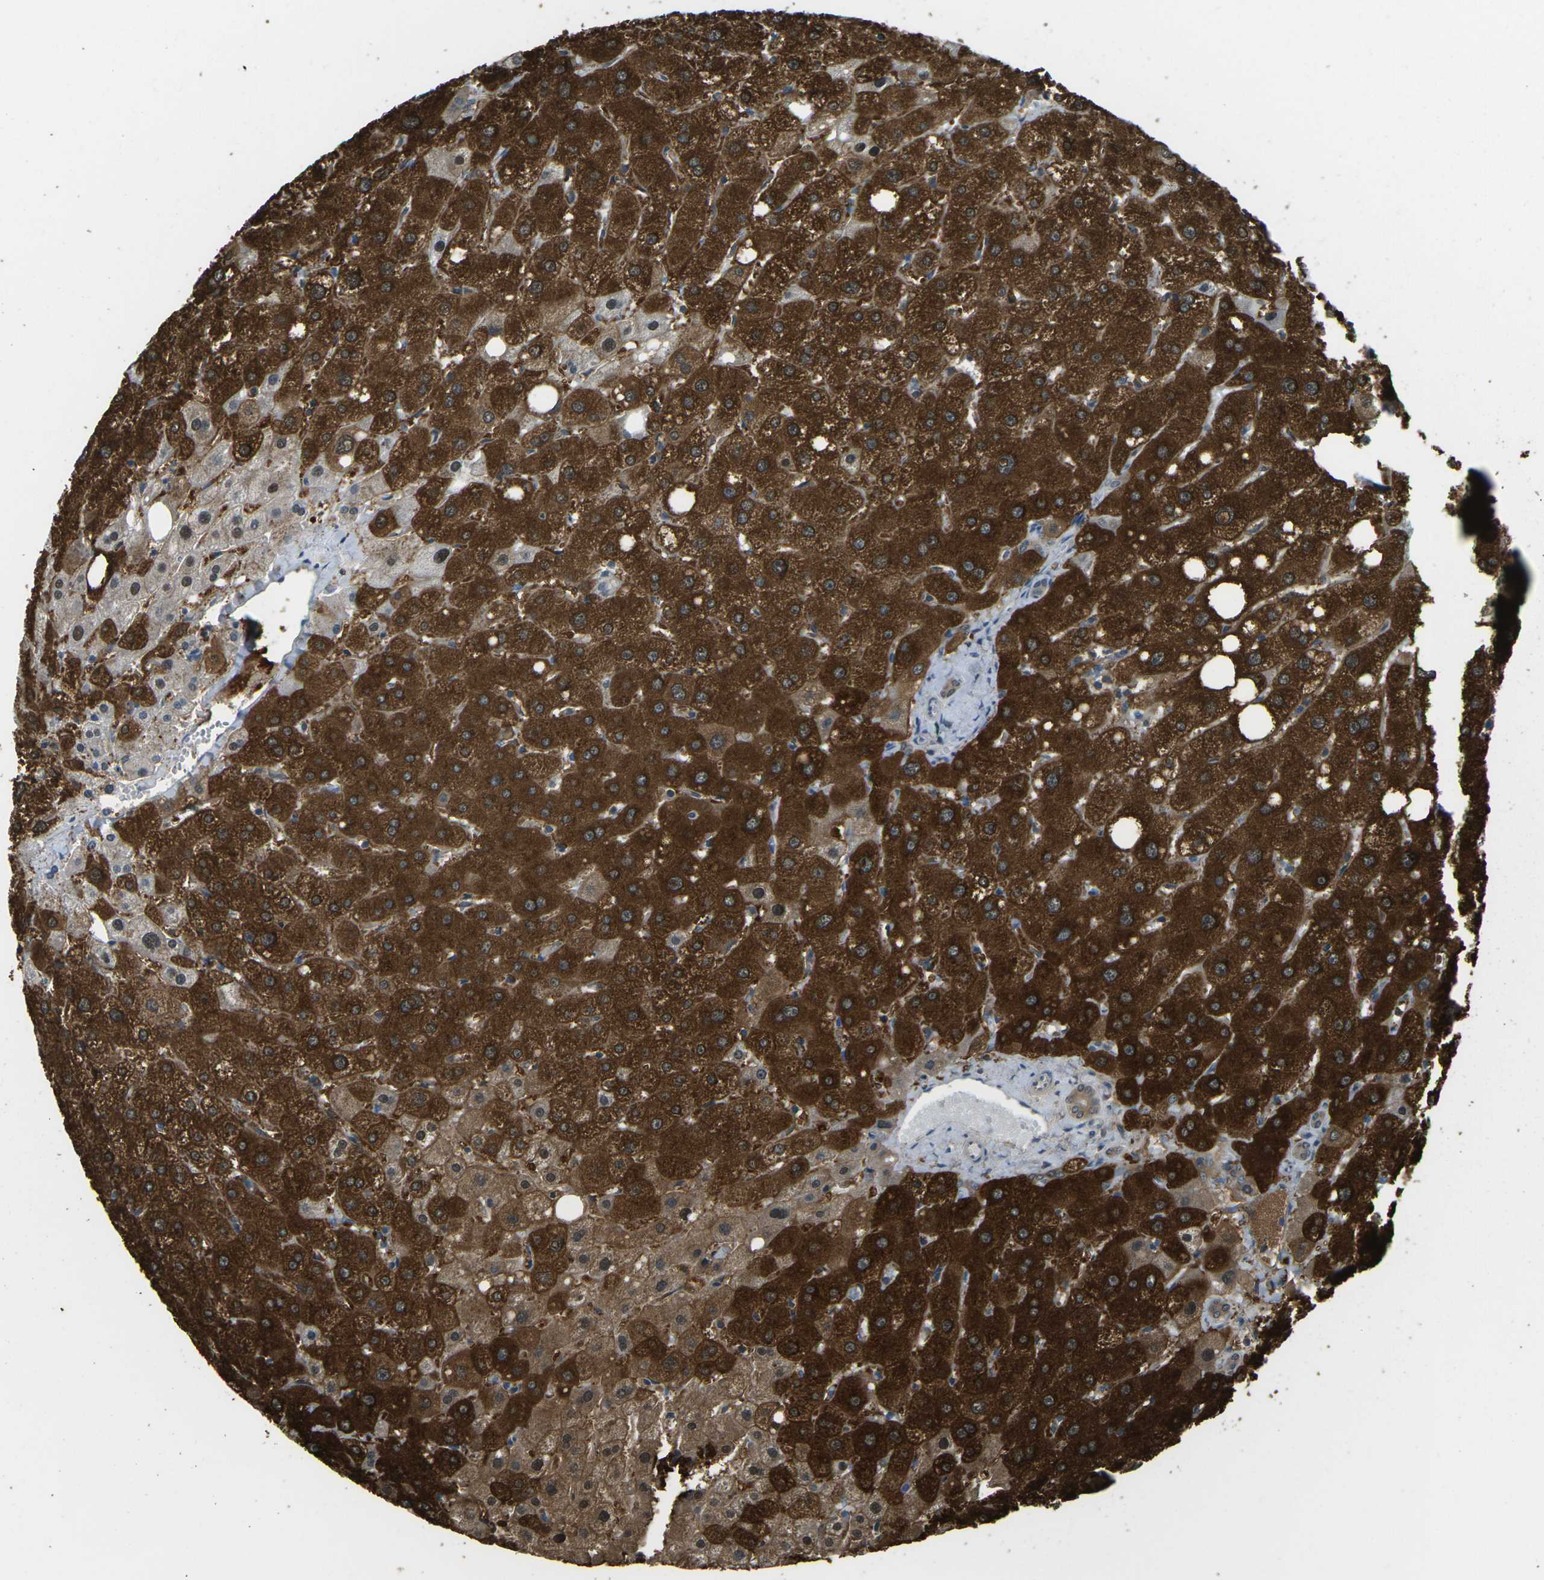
{"staining": {"intensity": "weak", "quantity": ">75%", "location": "cytoplasmic/membranous"}, "tissue": "liver", "cell_type": "Cholangiocytes", "image_type": "normal", "snomed": [{"axis": "morphology", "description": "Normal tissue, NOS"}, {"axis": "topography", "description": "Liver"}], "caption": "Protein staining of normal liver shows weak cytoplasmic/membranous expression in approximately >75% of cholangiocytes. (brown staining indicates protein expression, while blue staining denotes nuclei).", "gene": "PIEZO2", "patient": {"sex": "male", "age": 73}}